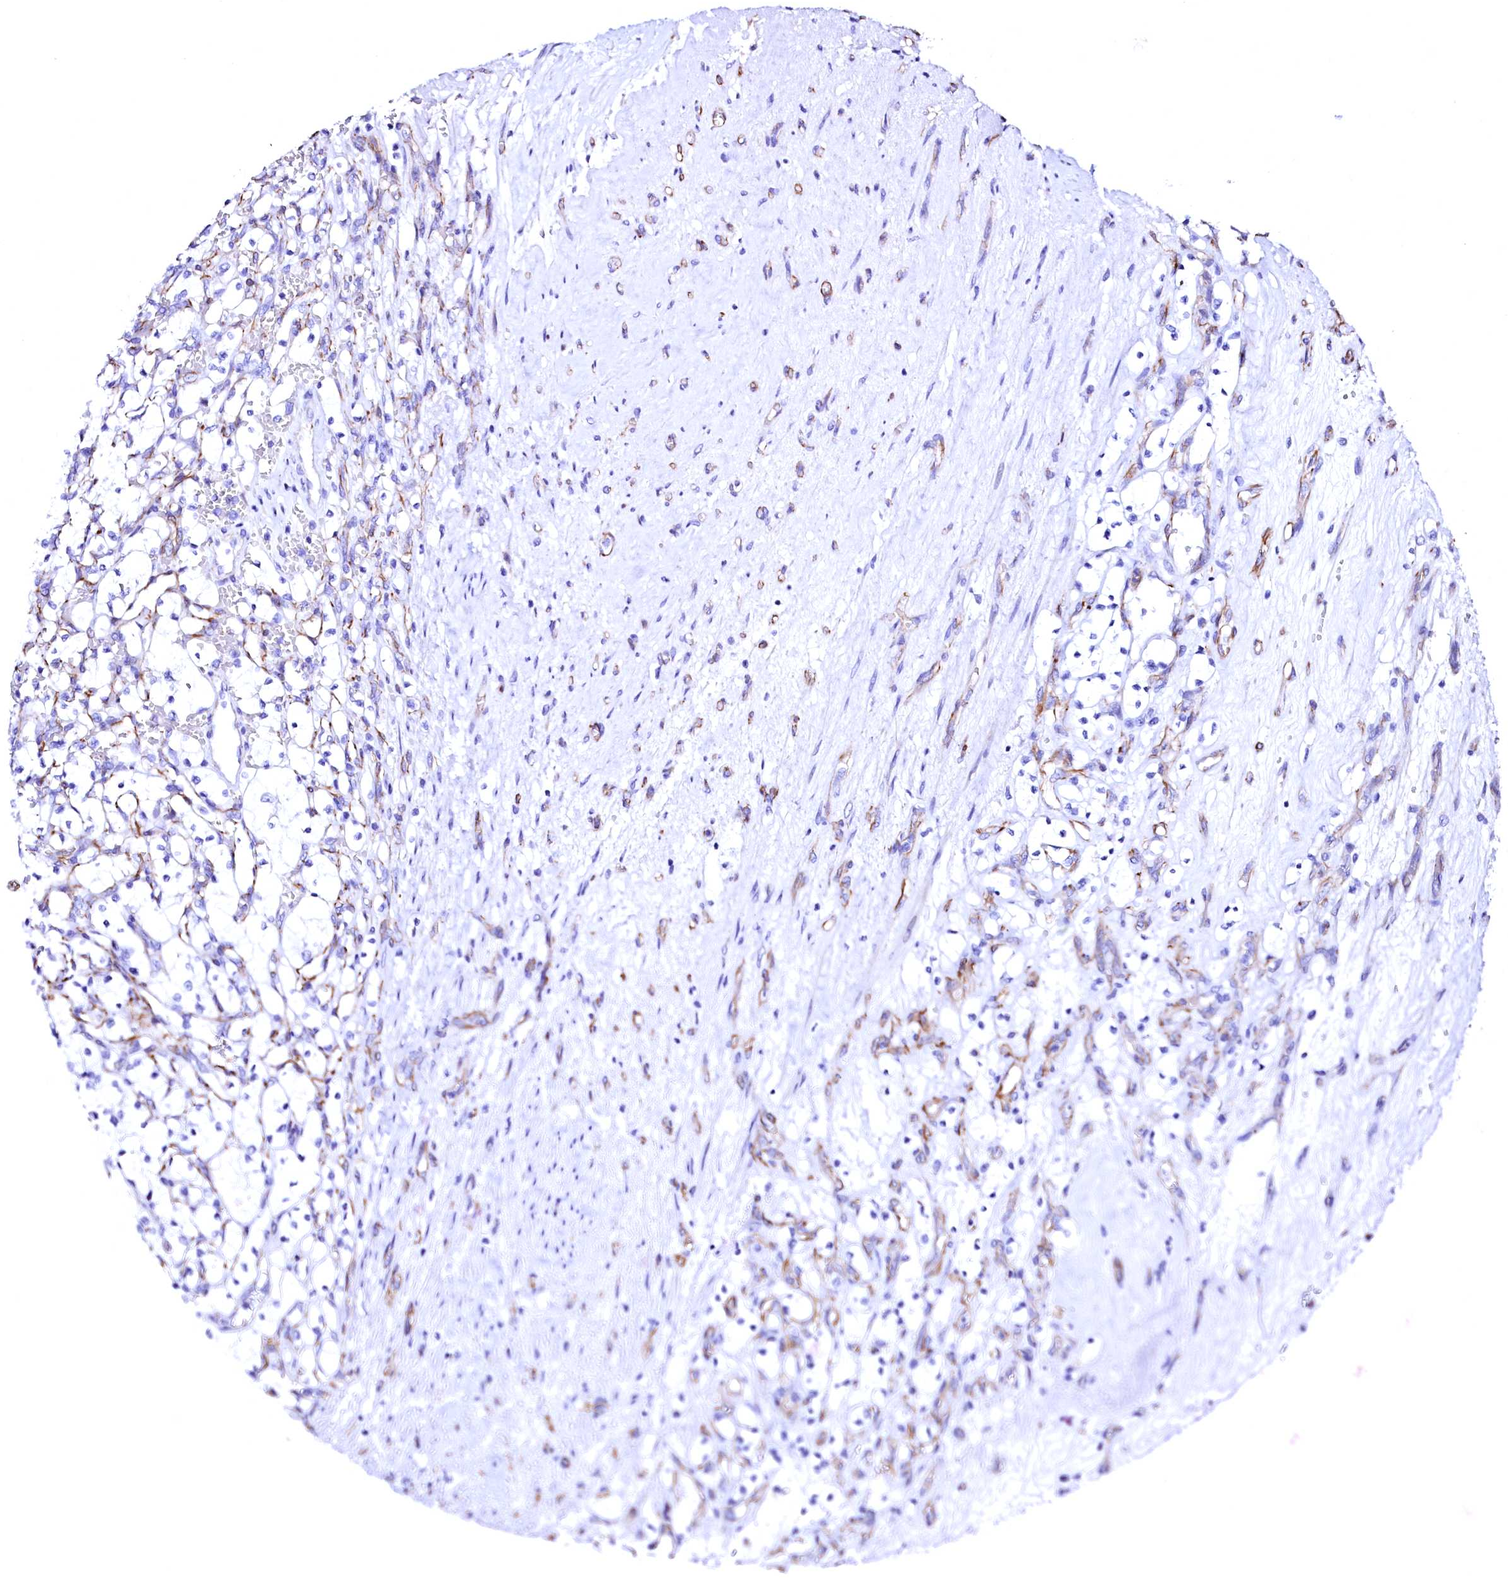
{"staining": {"intensity": "negative", "quantity": "none", "location": "none"}, "tissue": "renal cancer", "cell_type": "Tumor cells", "image_type": "cancer", "snomed": [{"axis": "morphology", "description": "Adenocarcinoma, NOS"}, {"axis": "topography", "description": "Kidney"}], "caption": "This is an immunohistochemistry micrograph of human renal adenocarcinoma. There is no positivity in tumor cells.", "gene": "SFR1", "patient": {"sex": "female", "age": 69}}